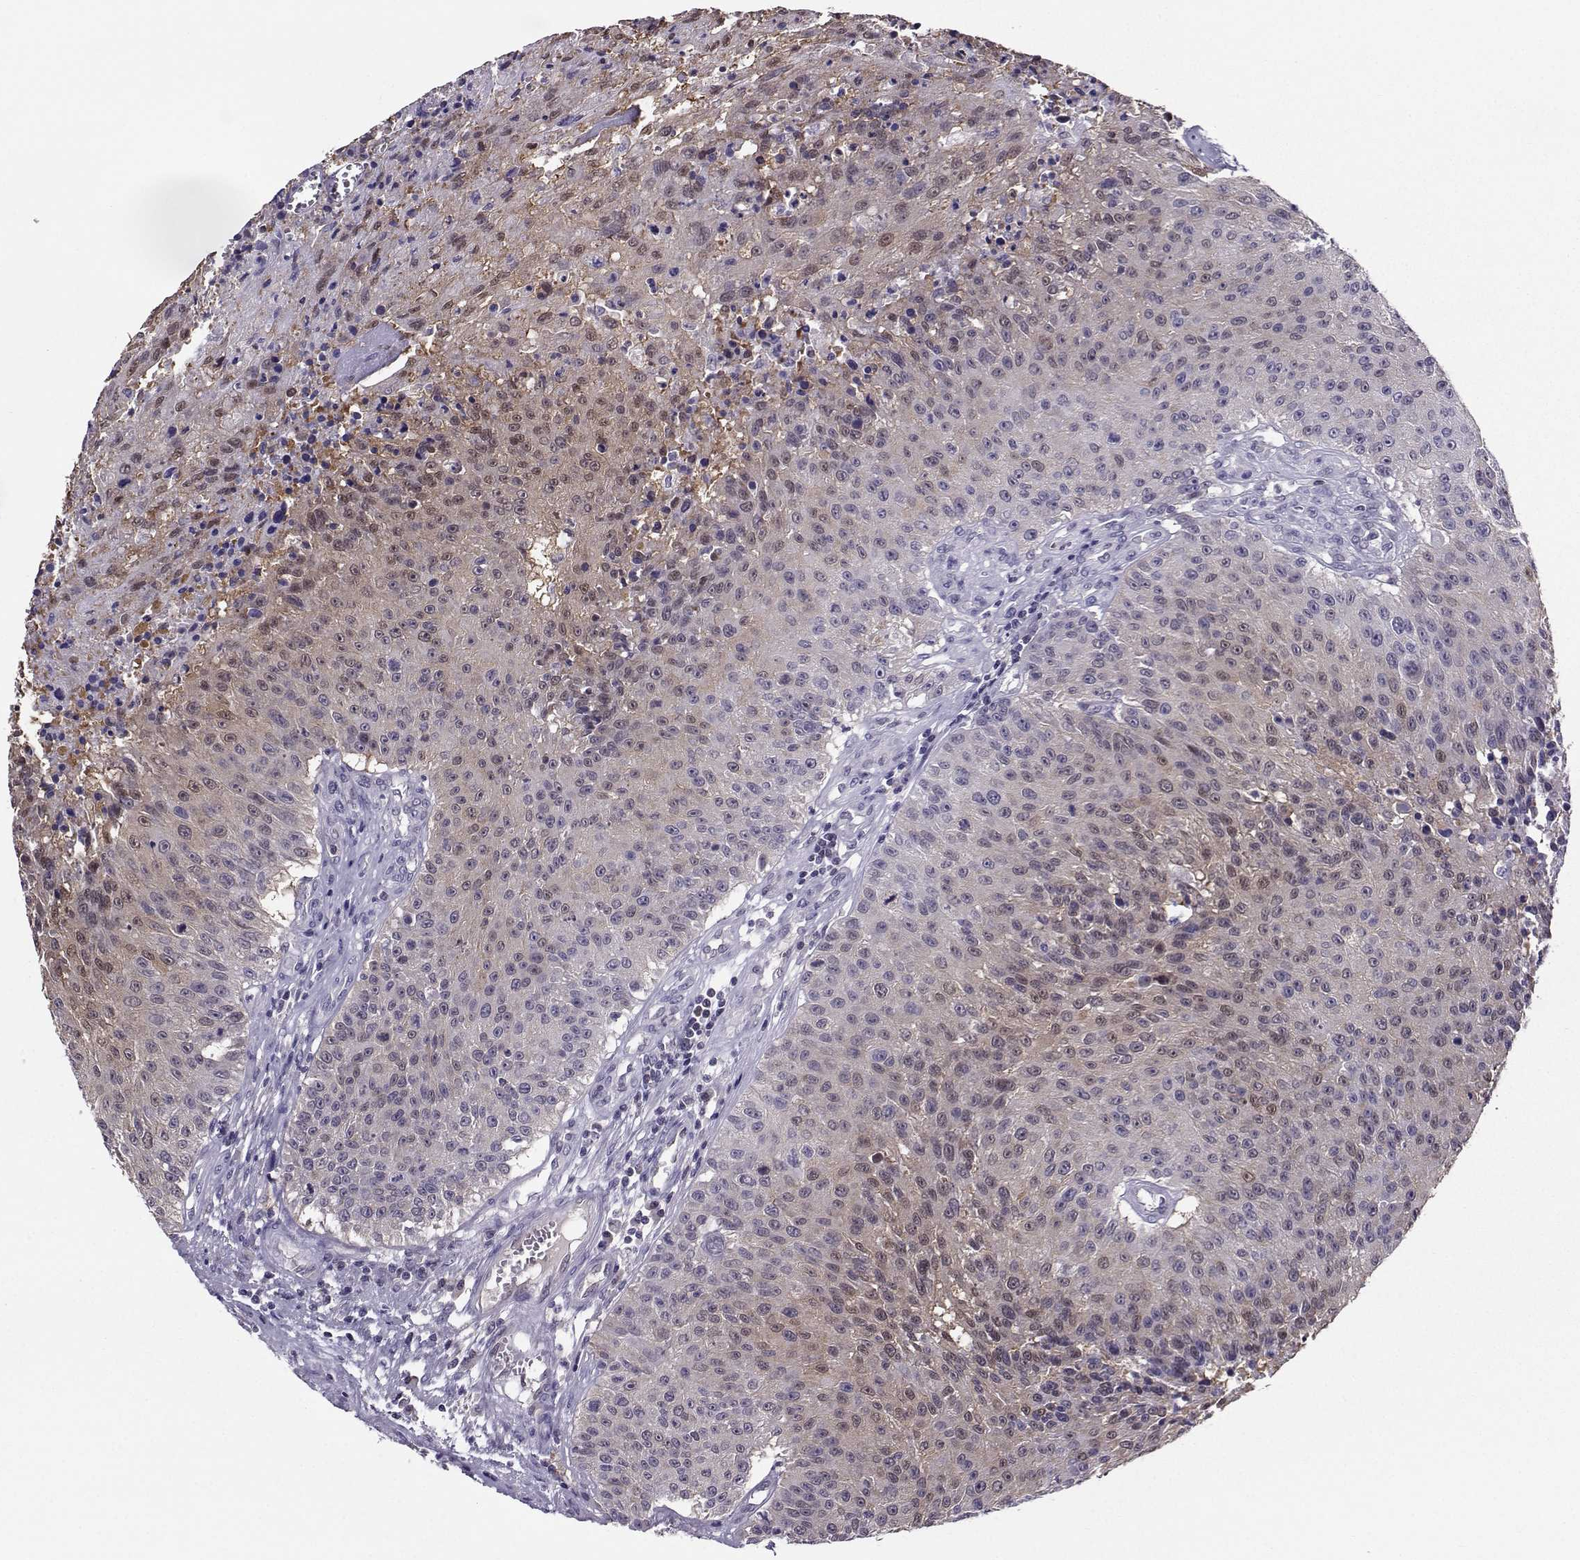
{"staining": {"intensity": "negative", "quantity": "none", "location": "none"}, "tissue": "urothelial cancer", "cell_type": "Tumor cells", "image_type": "cancer", "snomed": [{"axis": "morphology", "description": "Urothelial carcinoma, NOS"}, {"axis": "topography", "description": "Urinary bladder"}], "caption": "An immunohistochemistry histopathology image of urothelial cancer is shown. There is no staining in tumor cells of urothelial cancer.", "gene": "PGK1", "patient": {"sex": "male", "age": 55}}